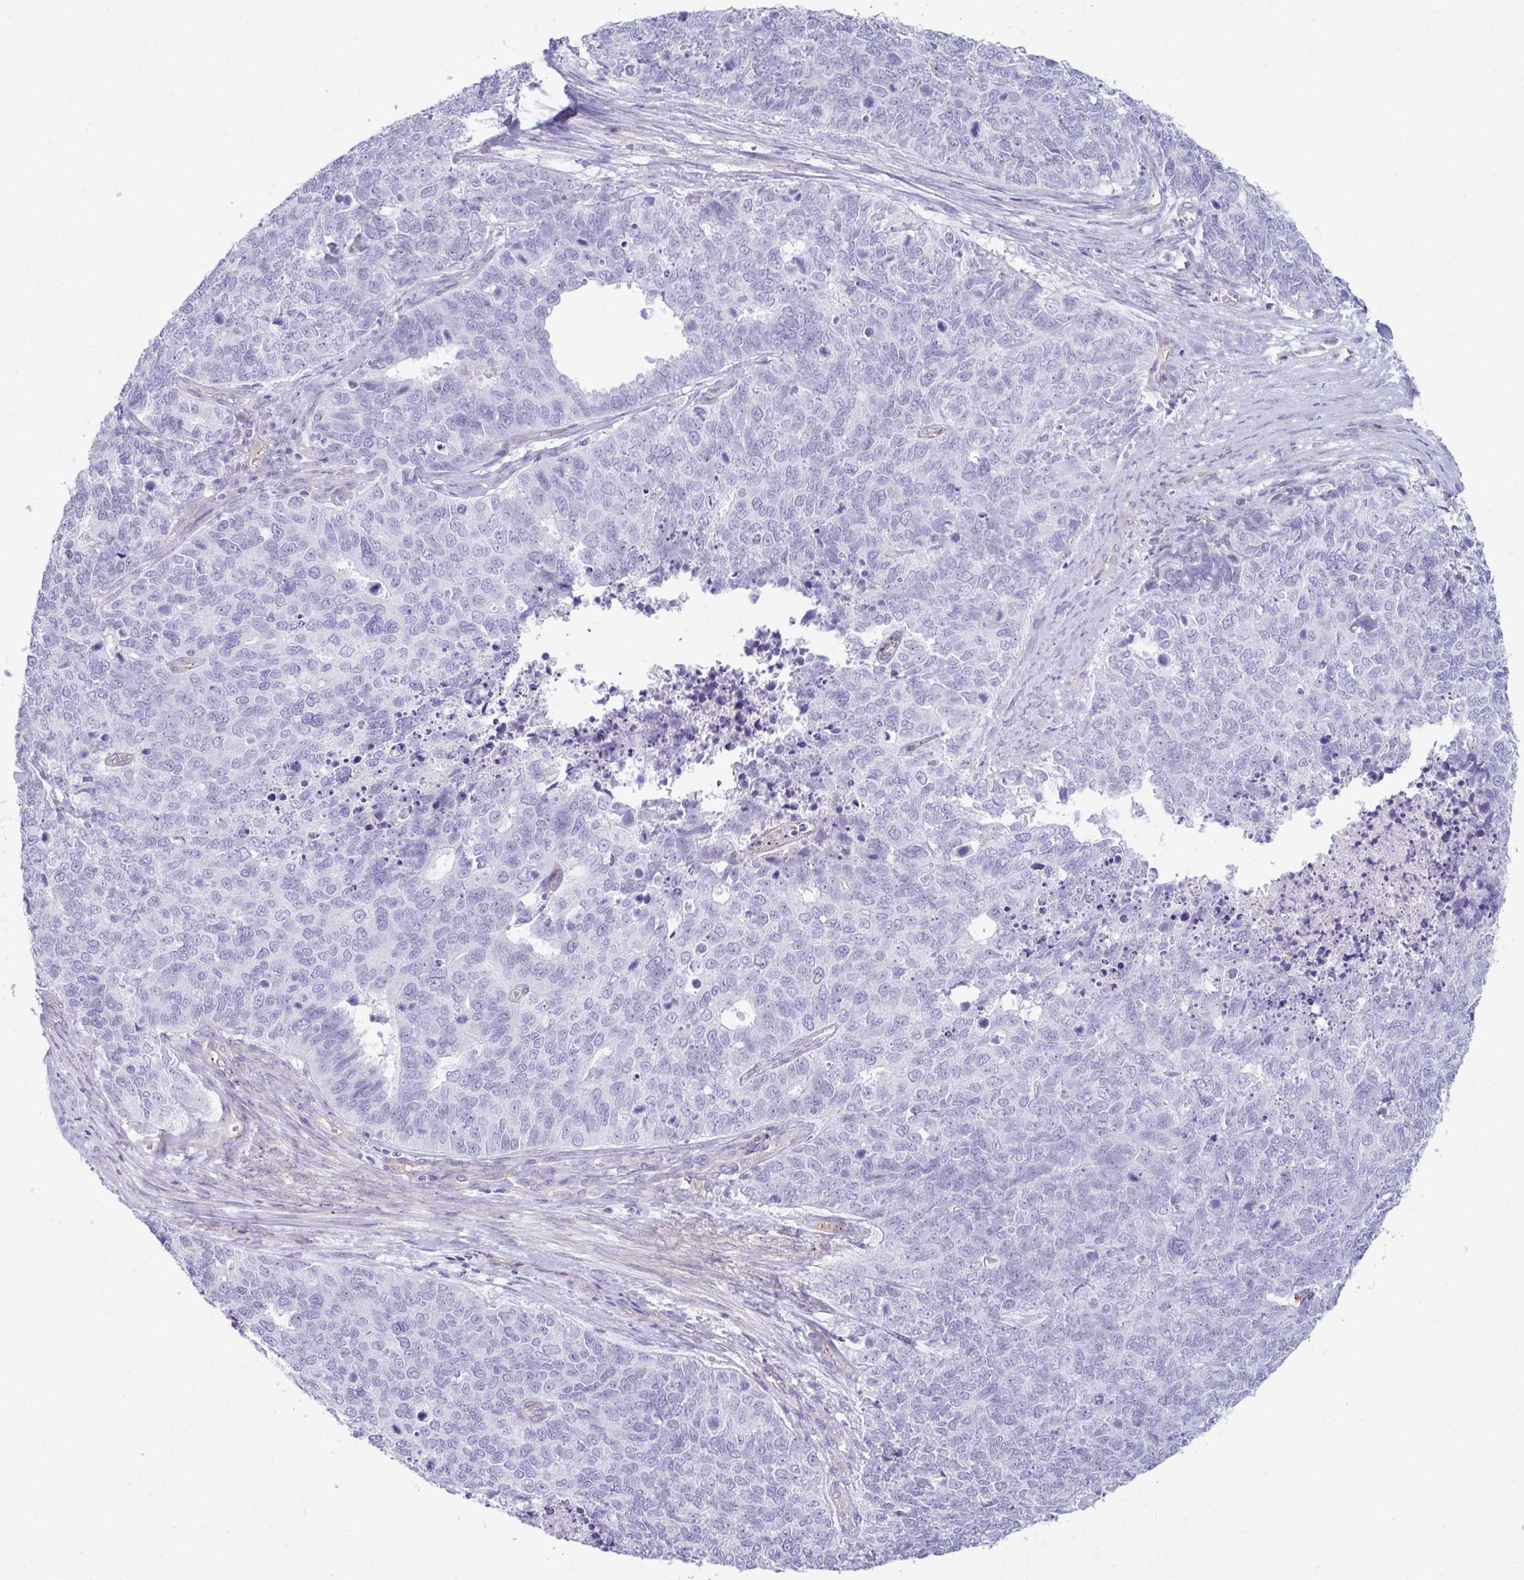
{"staining": {"intensity": "negative", "quantity": "none", "location": "none"}, "tissue": "cervical cancer", "cell_type": "Tumor cells", "image_type": "cancer", "snomed": [{"axis": "morphology", "description": "Adenocarcinoma, NOS"}, {"axis": "topography", "description": "Cervix"}], "caption": "Human cervical cancer stained for a protein using IHC exhibits no expression in tumor cells.", "gene": "UBL3", "patient": {"sex": "female", "age": 63}}